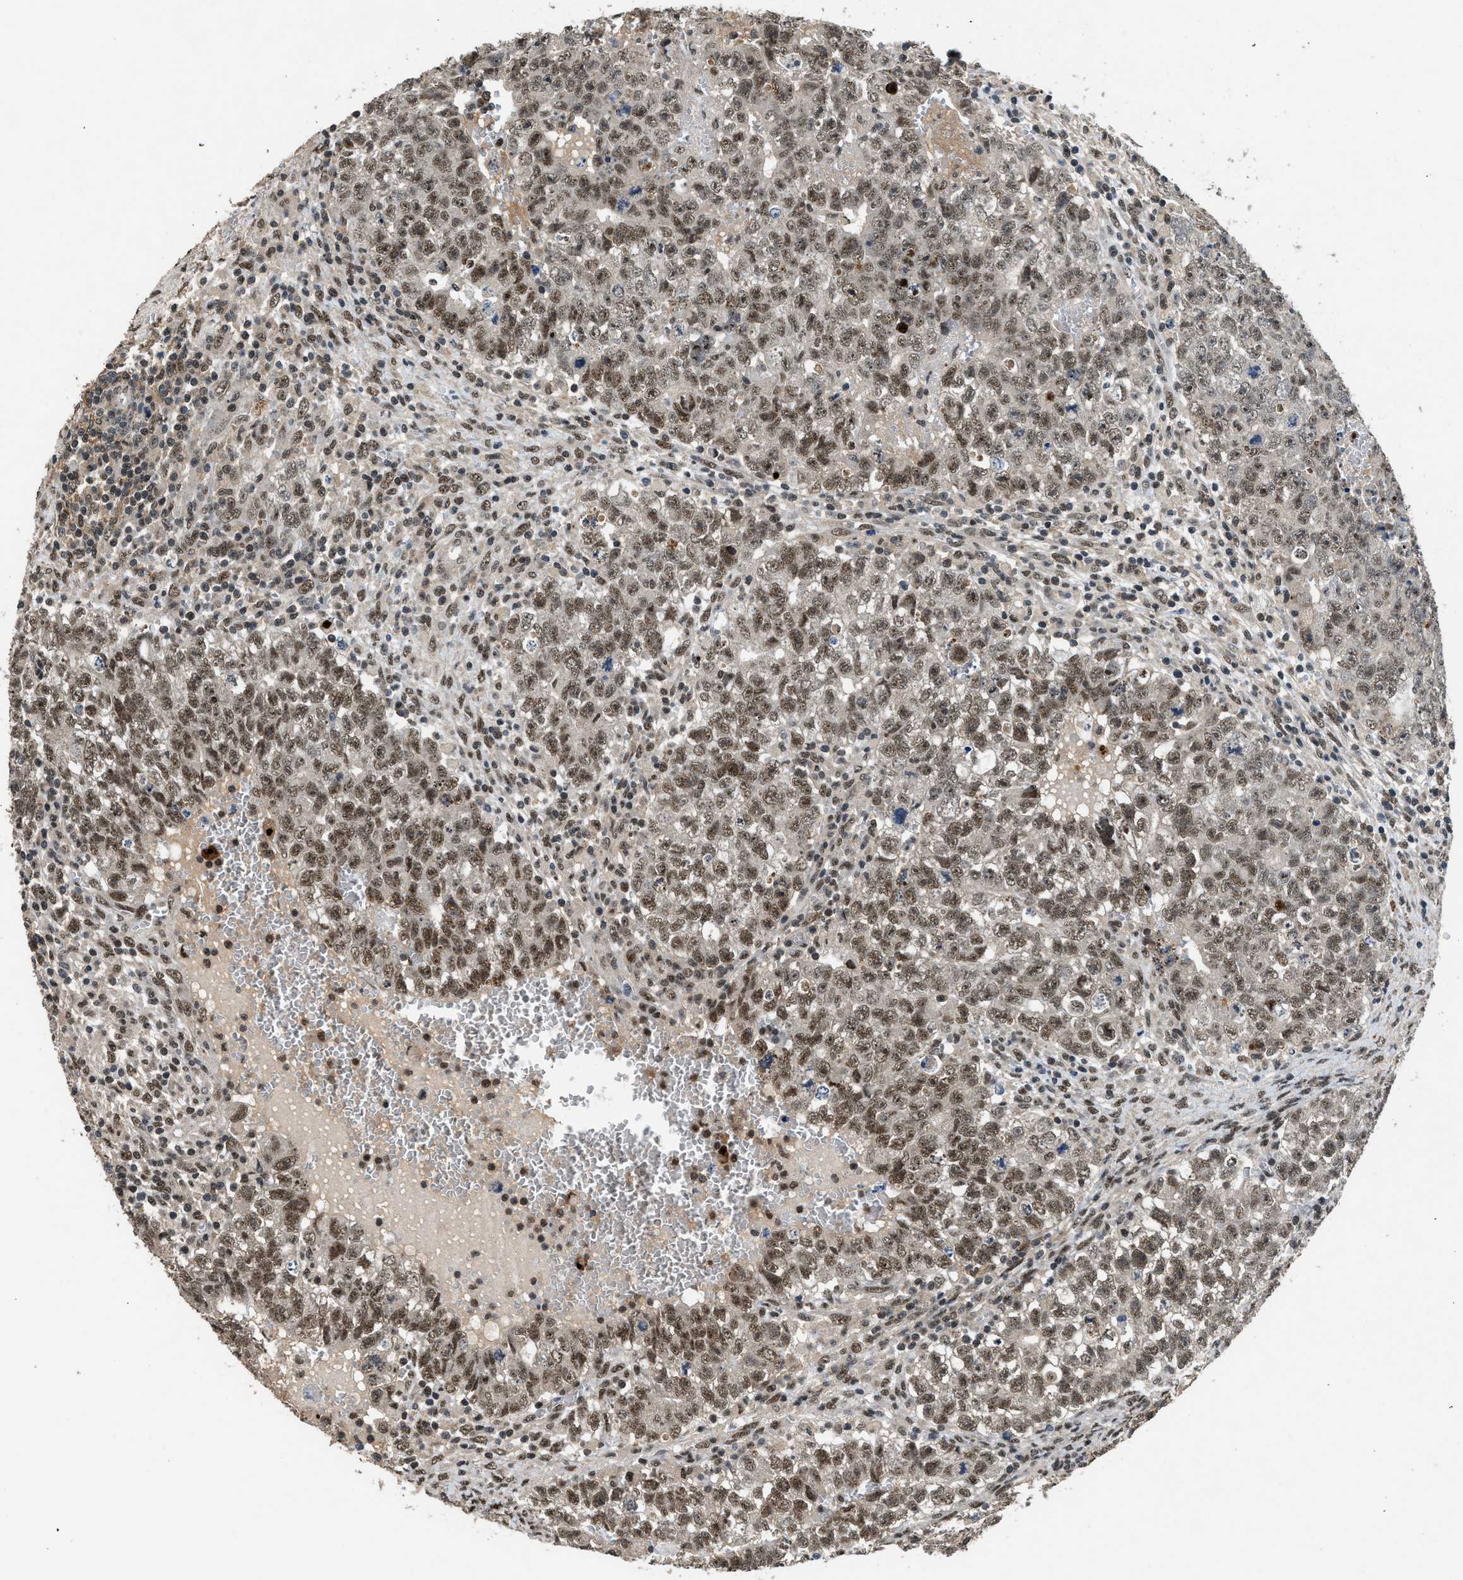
{"staining": {"intensity": "moderate", "quantity": ">75%", "location": "nuclear"}, "tissue": "testis cancer", "cell_type": "Tumor cells", "image_type": "cancer", "snomed": [{"axis": "morphology", "description": "Seminoma, NOS"}, {"axis": "morphology", "description": "Carcinoma, Embryonal, NOS"}, {"axis": "topography", "description": "Testis"}], "caption": "Embryonal carcinoma (testis) stained with immunohistochemistry shows moderate nuclear positivity in about >75% of tumor cells. (DAB IHC, brown staining for protein, blue staining for nuclei).", "gene": "SLC15A4", "patient": {"sex": "male", "age": 38}}